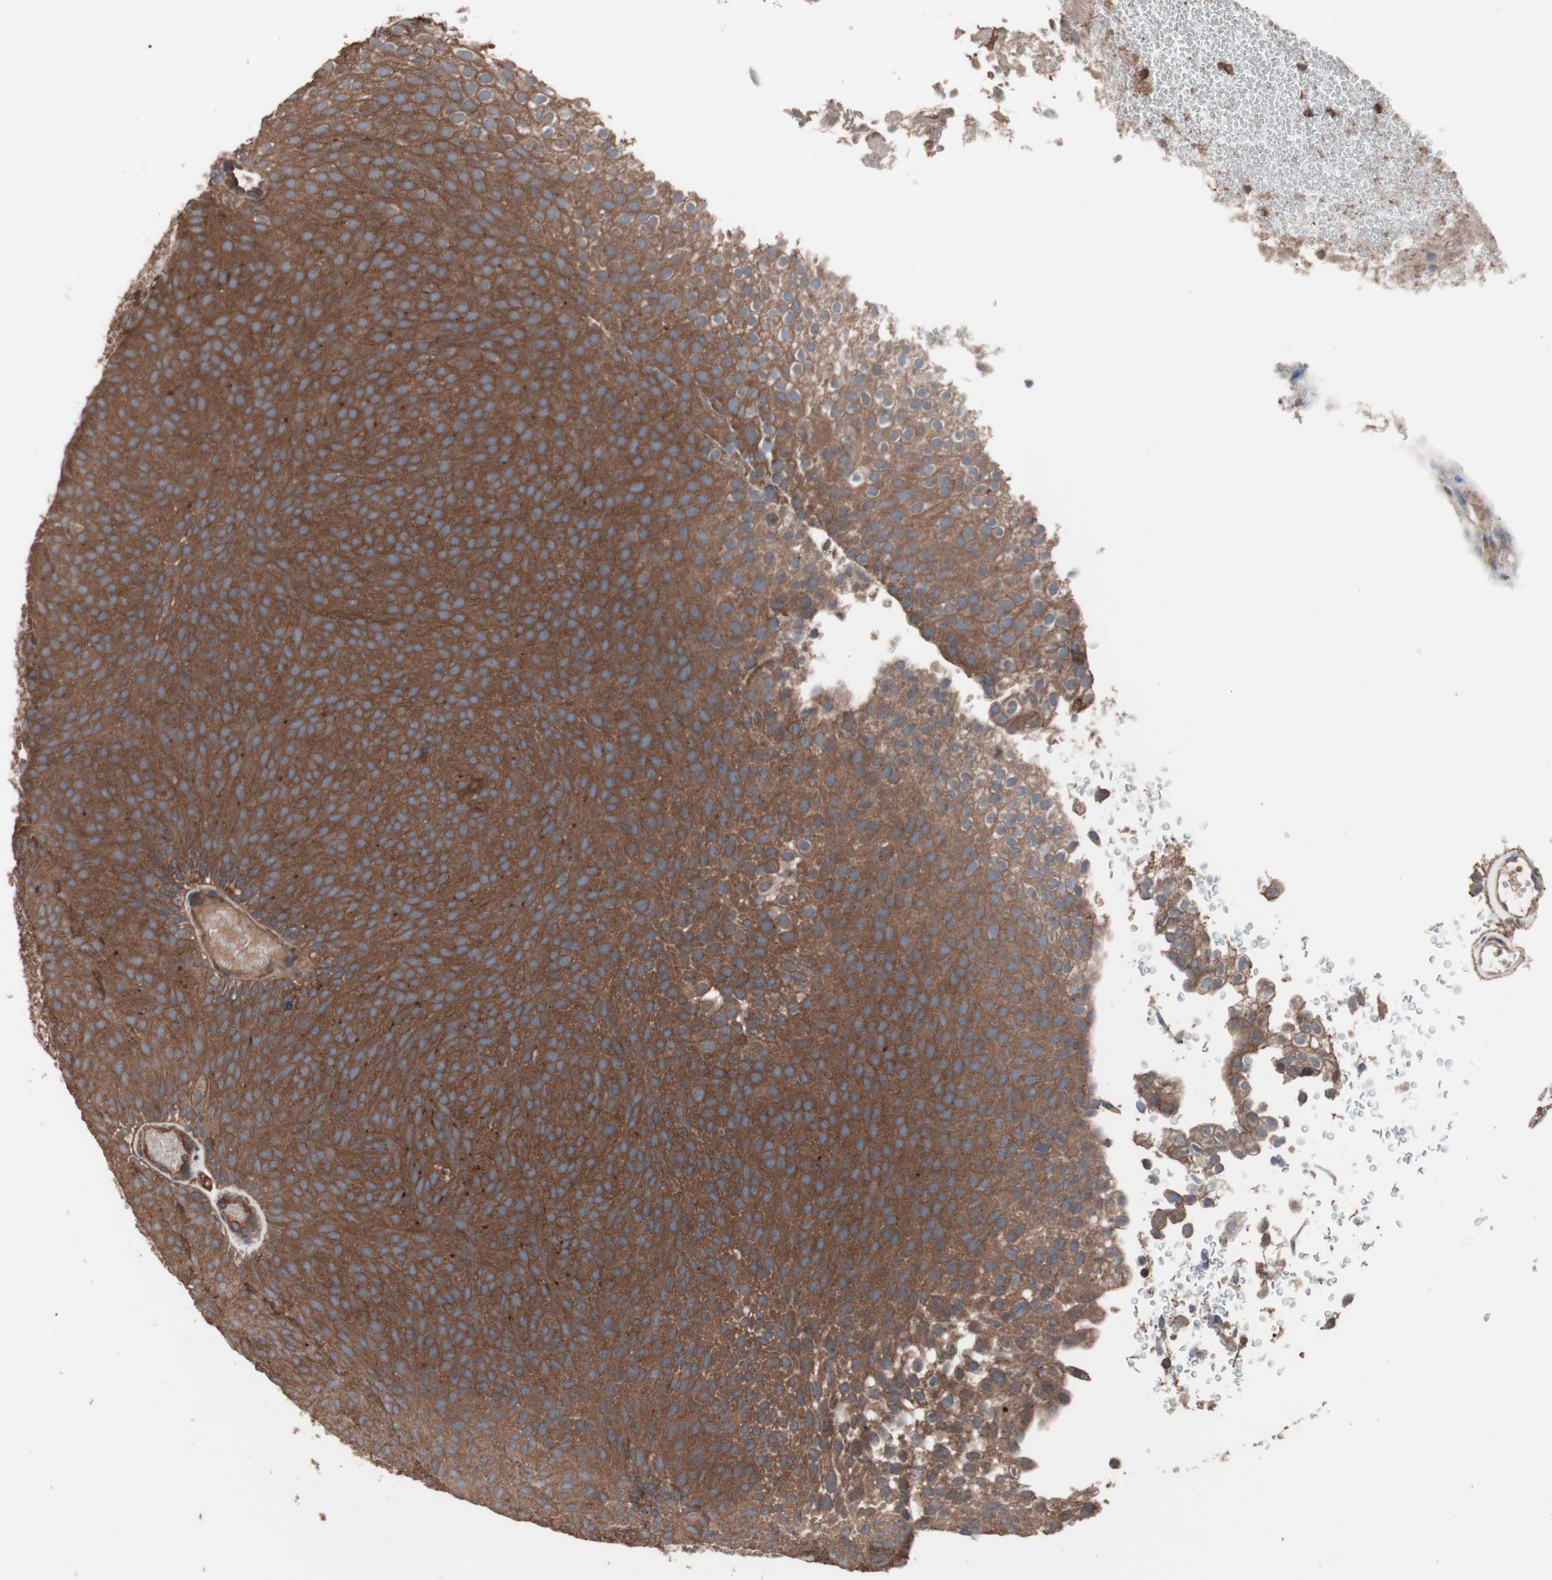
{"staining": {"intensity": "moderate", "quantity": ">75%", "location": "cytoplasmic/membranous"}, "tissue": "urothelial cancer", "cell_type": "Tumor cells", "image_type": "cancer", "snomed": [{"axis": "morphology", "description": "Urothelial carcinoma, Low grade"}, {"axis": "topography", "description": "Urinary bladder"}], "caption": "Human urothelial cancer stained with a brown dye demonstrates moderate cytoplasmic/membranous positive expression in about >75% of tumor cells.", "gene": "ATG7", "patient": {"sex": "male", "age": 78}}